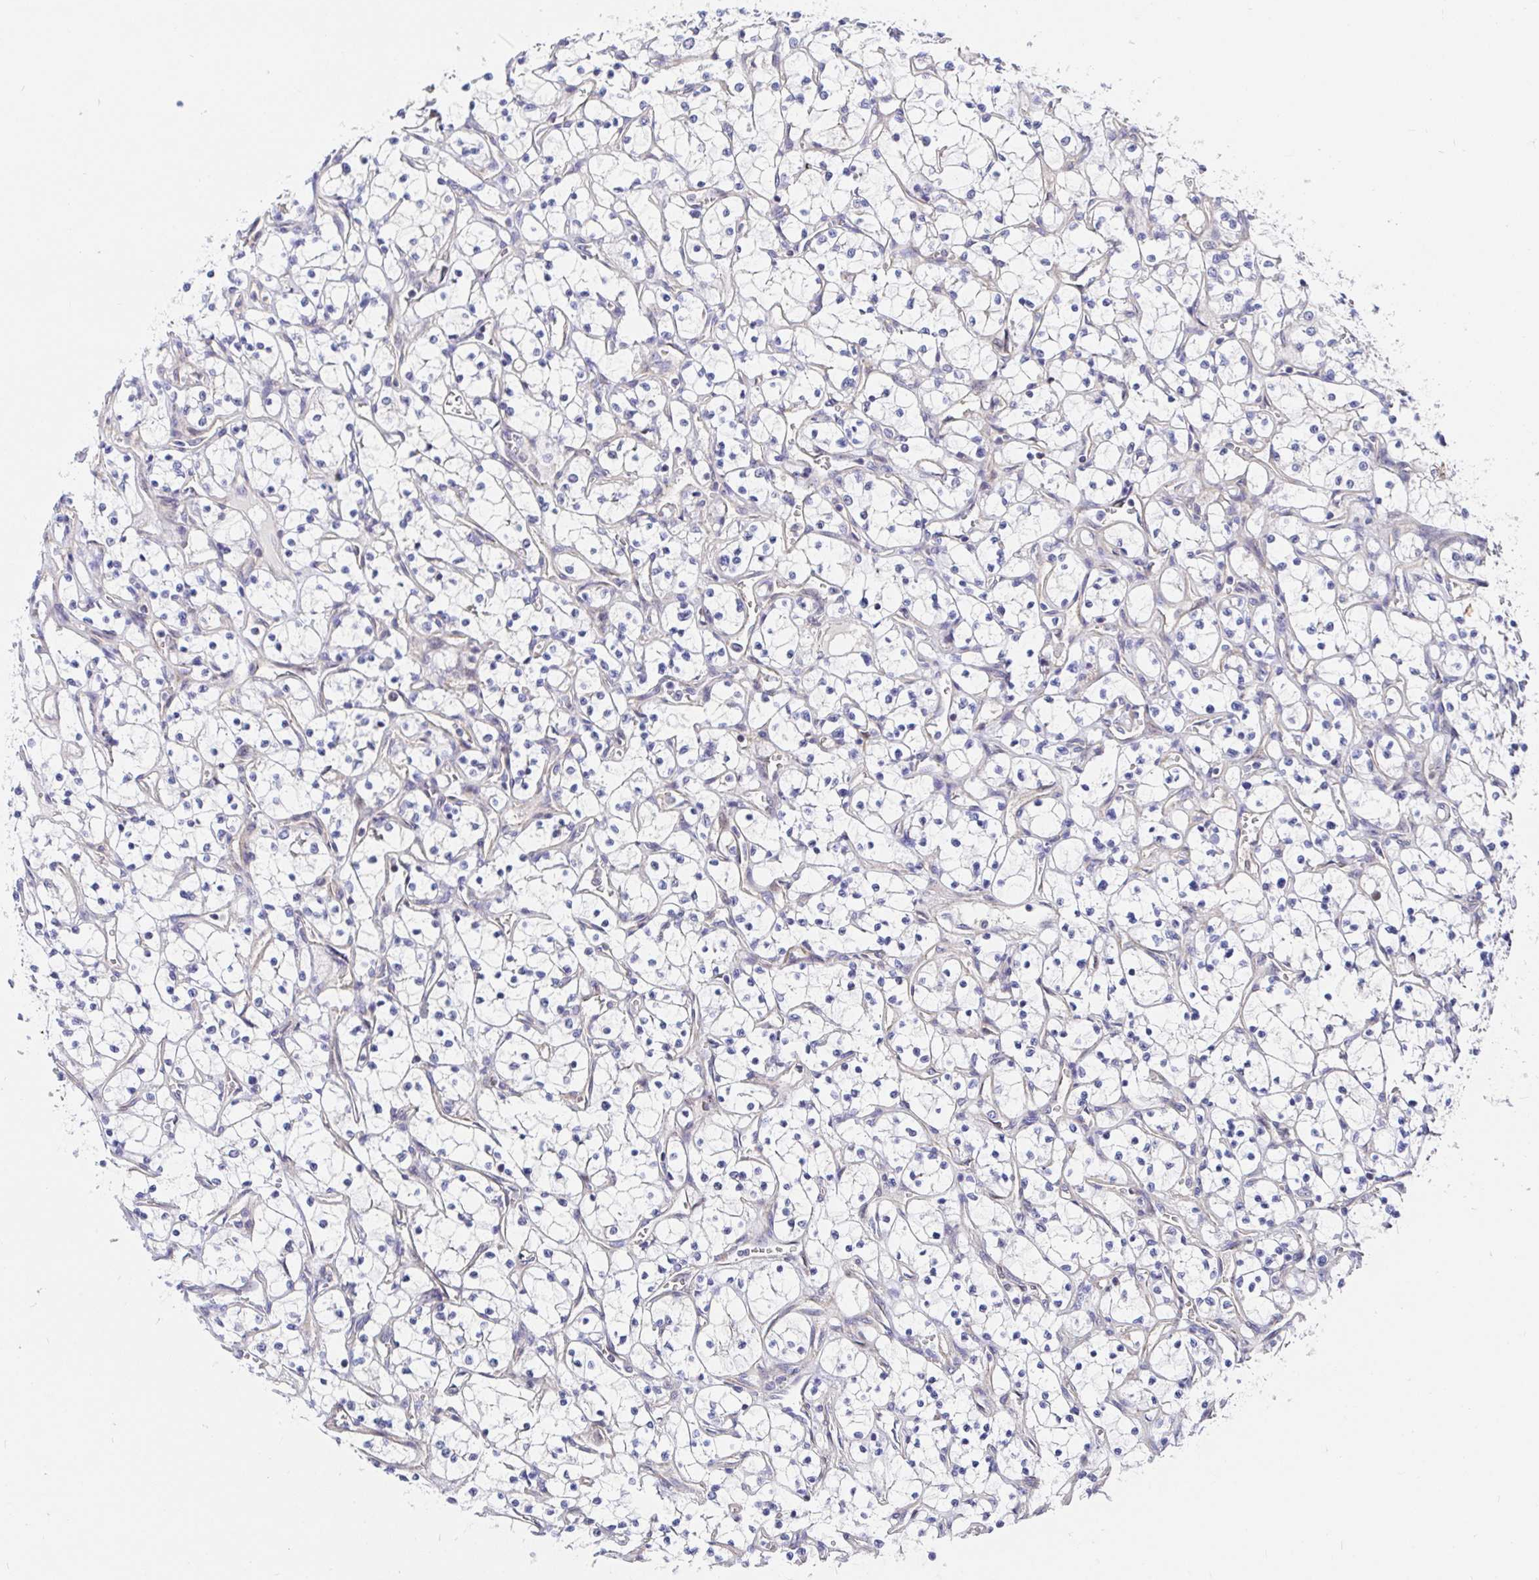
{"staining": {"intensity": "negative", "quantity": "none", "location": "none"}, "tissue": "renal cancer", "cell_type": "Tumor cells", "image_type": "cancer", "snomed": [{"axis": "morphology", "description": "Adenocarcinoma, NOS"}, {"axis": "topography", "description": "Kidney"}], "caption": "Photomicrograph shows no protein positivity in tumor cells of adenocarcinoma (renal) tissue.", "gene": "TIMELESS", "patient": {"sex": "female", "age": 69}}